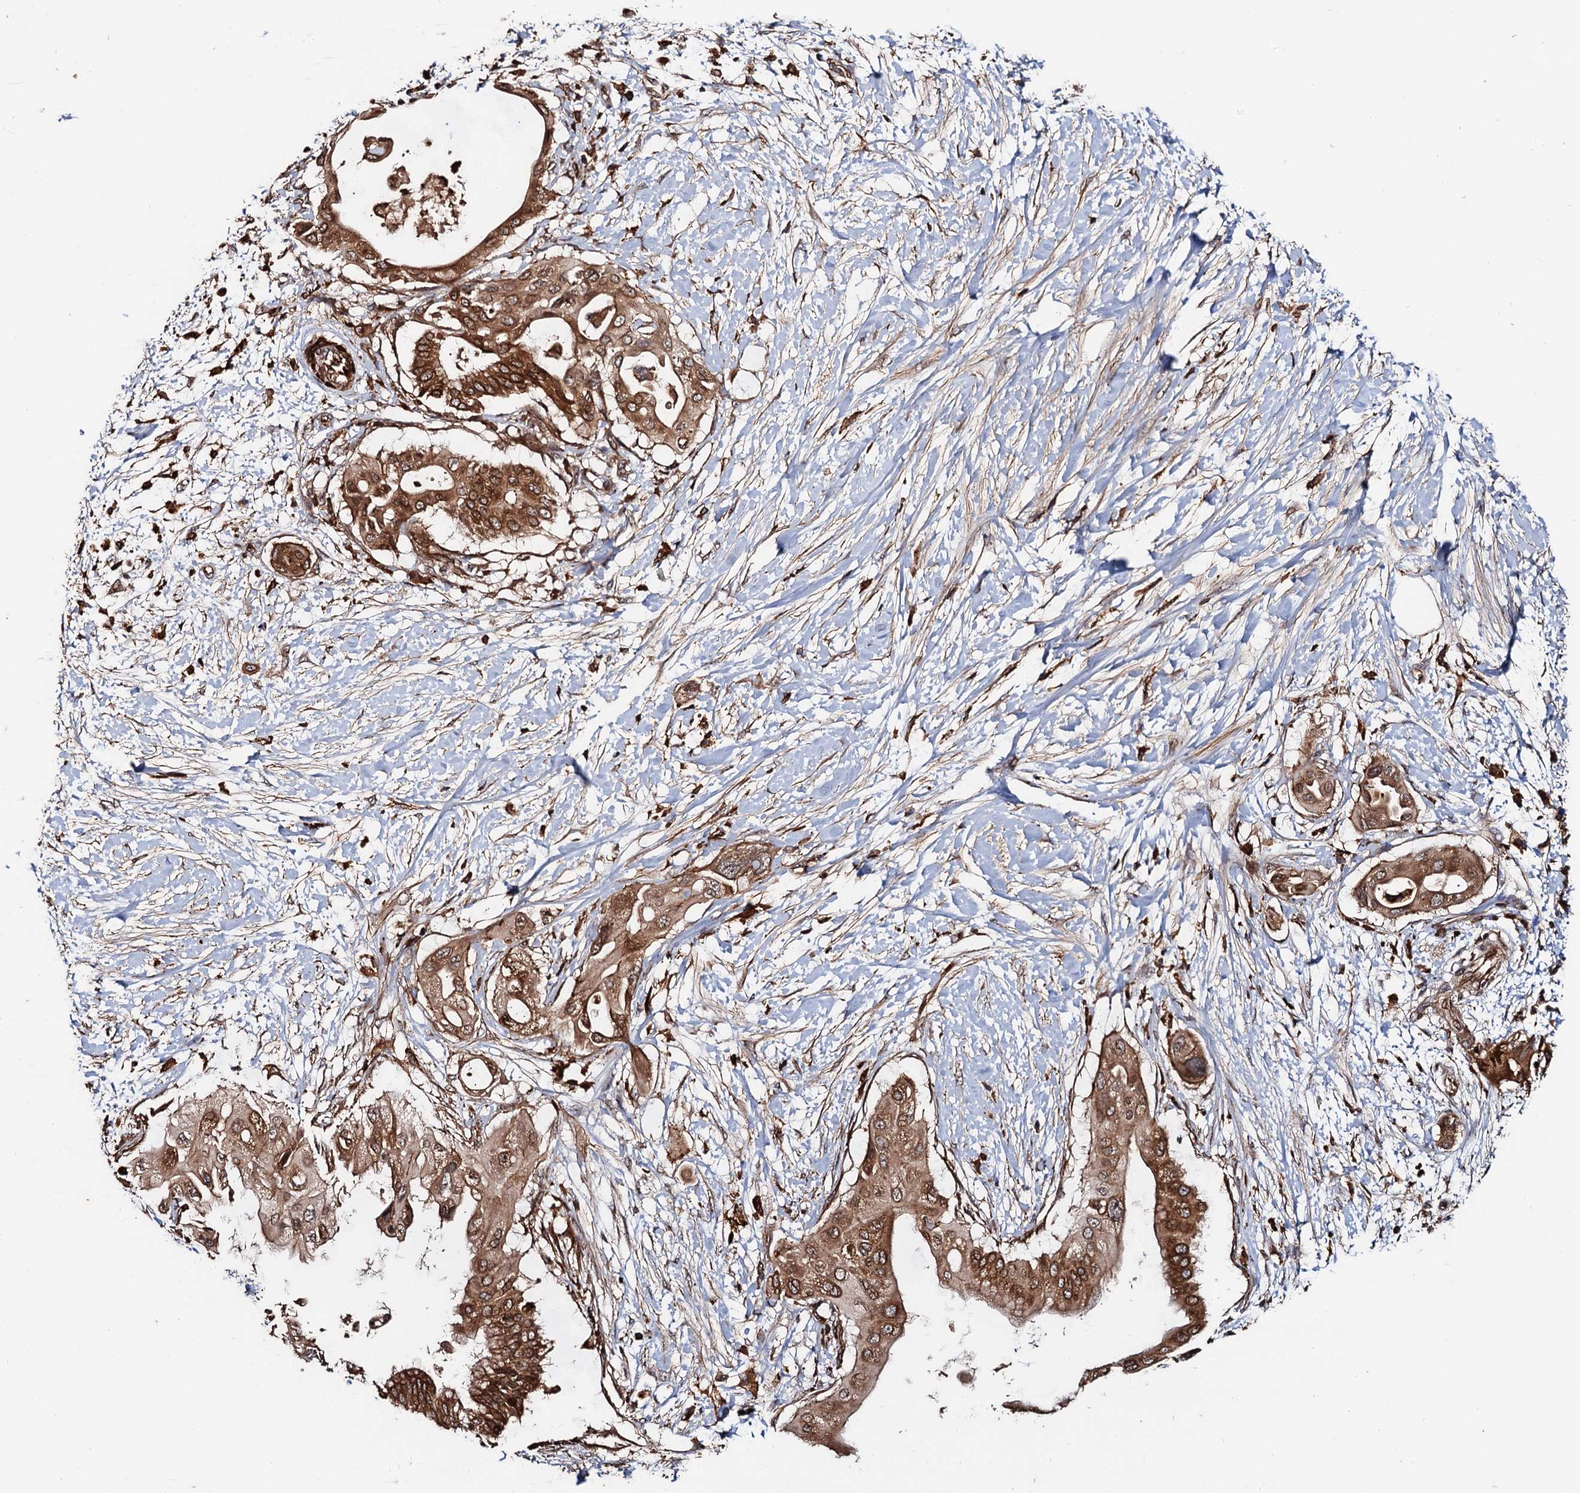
{"staining": {"intensity": "moderate", "quantity": ">75%", "location": "cytoplasmic/membranous,nuclear"}, "tissue": "pancreatic cancer", "cell_type": "Tumor cells", "image_type": "cancer", "snomed": [{"axis": "morphology", "description": "Adenocarcinoma, NOS"}, {"axis": "topography", "description": "Pancreas"}], "caption": "Protein staining displays moderate cytoplasmic/membranous and nuclear staining in approximately >75% of tumor cells in pancreatic adenocarcinoma. The protein is stained brown, and the nuclei are stained in blue (DAB (3,3'-diaminobenzidine) IHC with brightfield microscopy, high magnification).", "gene": "BORA", "patient": {"sex": "male", "age": 68}}